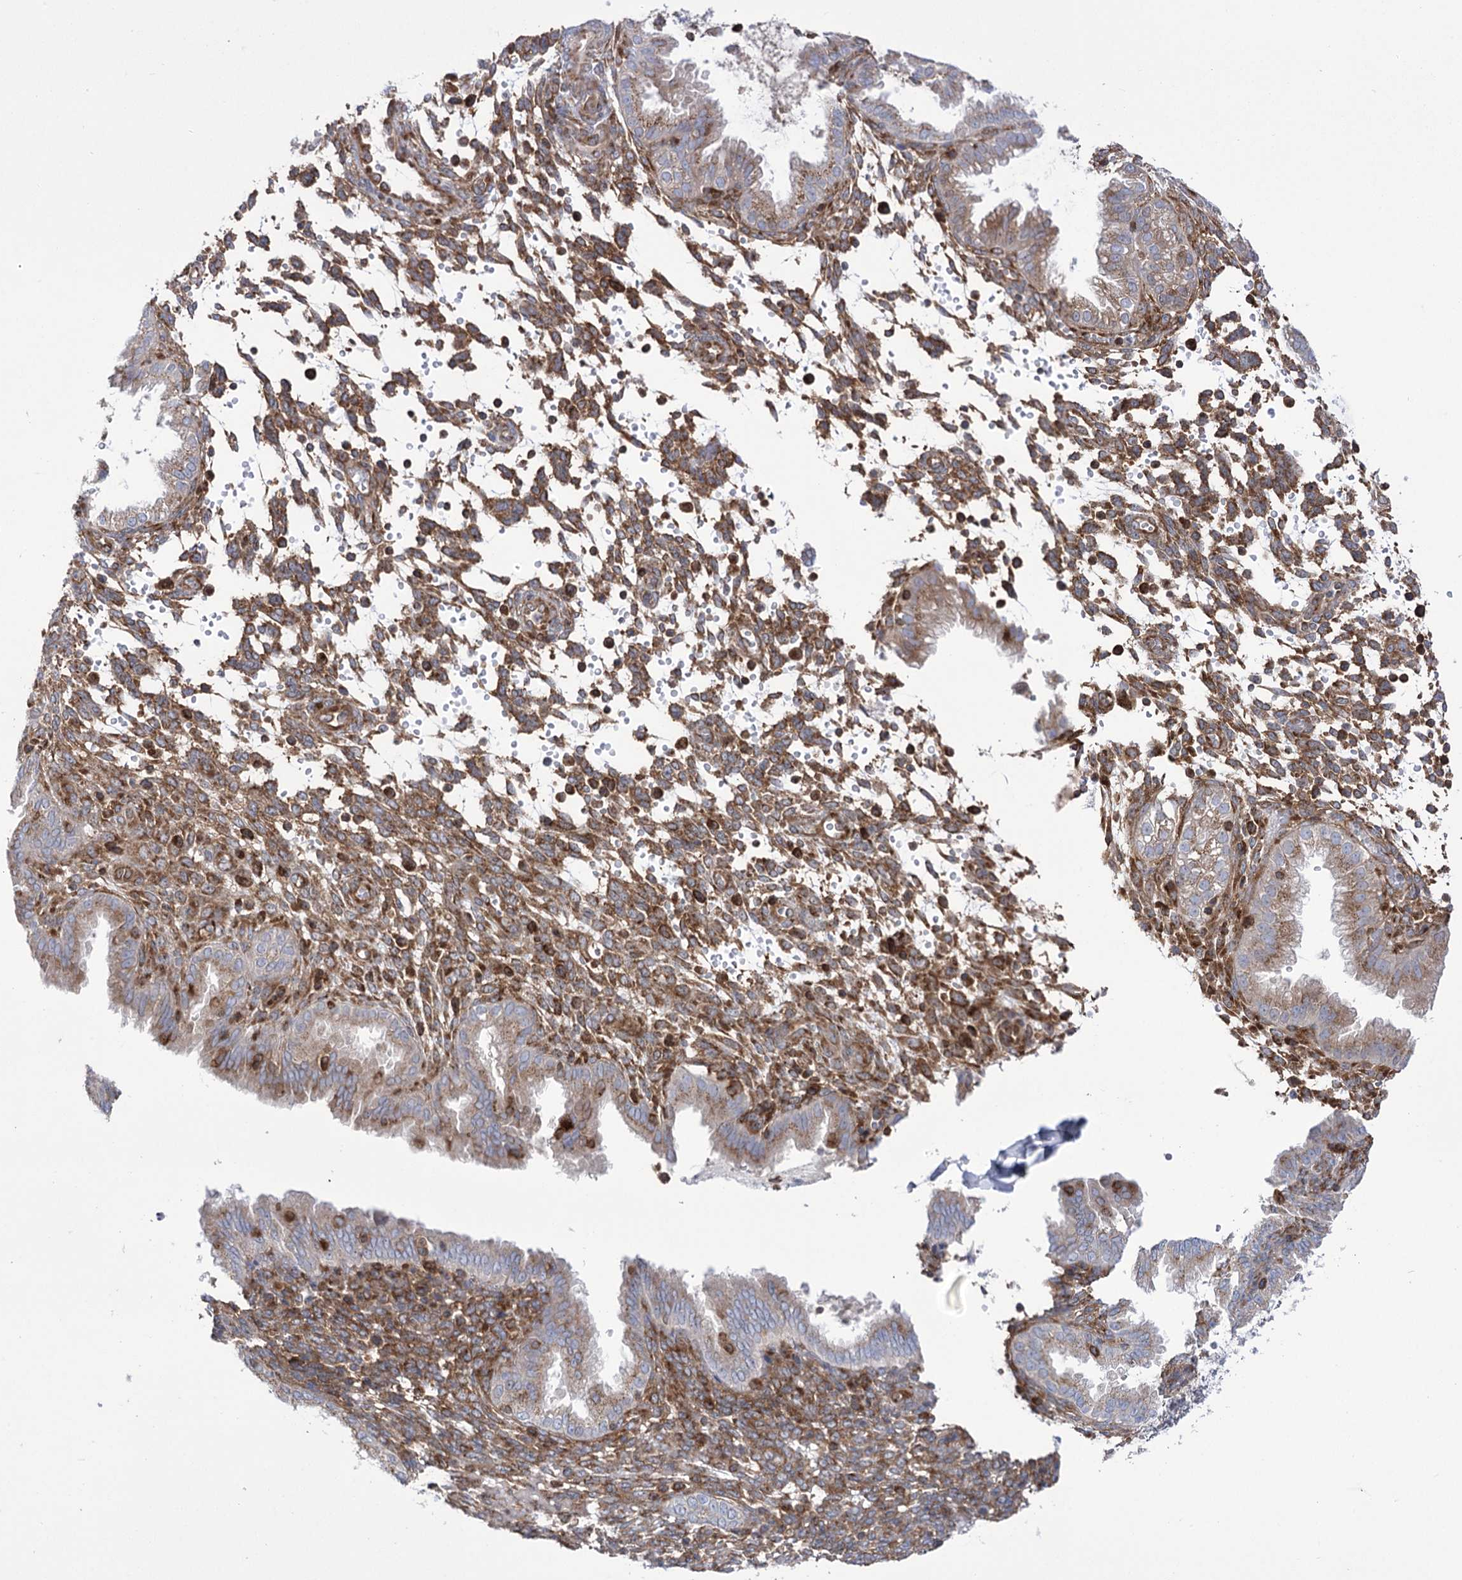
{"staining": {"intensity": "moderate", "quantity": "25%-75%", "location": "cytoplasmic/membranous"}, "tissue": "endometrium", "cell_type": "Cells in endometrial stroma", "image_type": "normal", "snomed": [{"axis": "morphology", "description": "Normal tissue, NOS"}, {"axis": "topography", "description": "Endometrium"}], "caption": "Protein positivity by immunohistochemistry (IHC) exhibits moderate cytoplasmic/membranous positivity in approximately 25%-75% of cells in endometrial stroma in benign endometrium. (brown staining indicates protein expression, while blue staining denotes nuclei).", "gene": "ZNF622", "patient": {"sex": "female", "age": 33}}